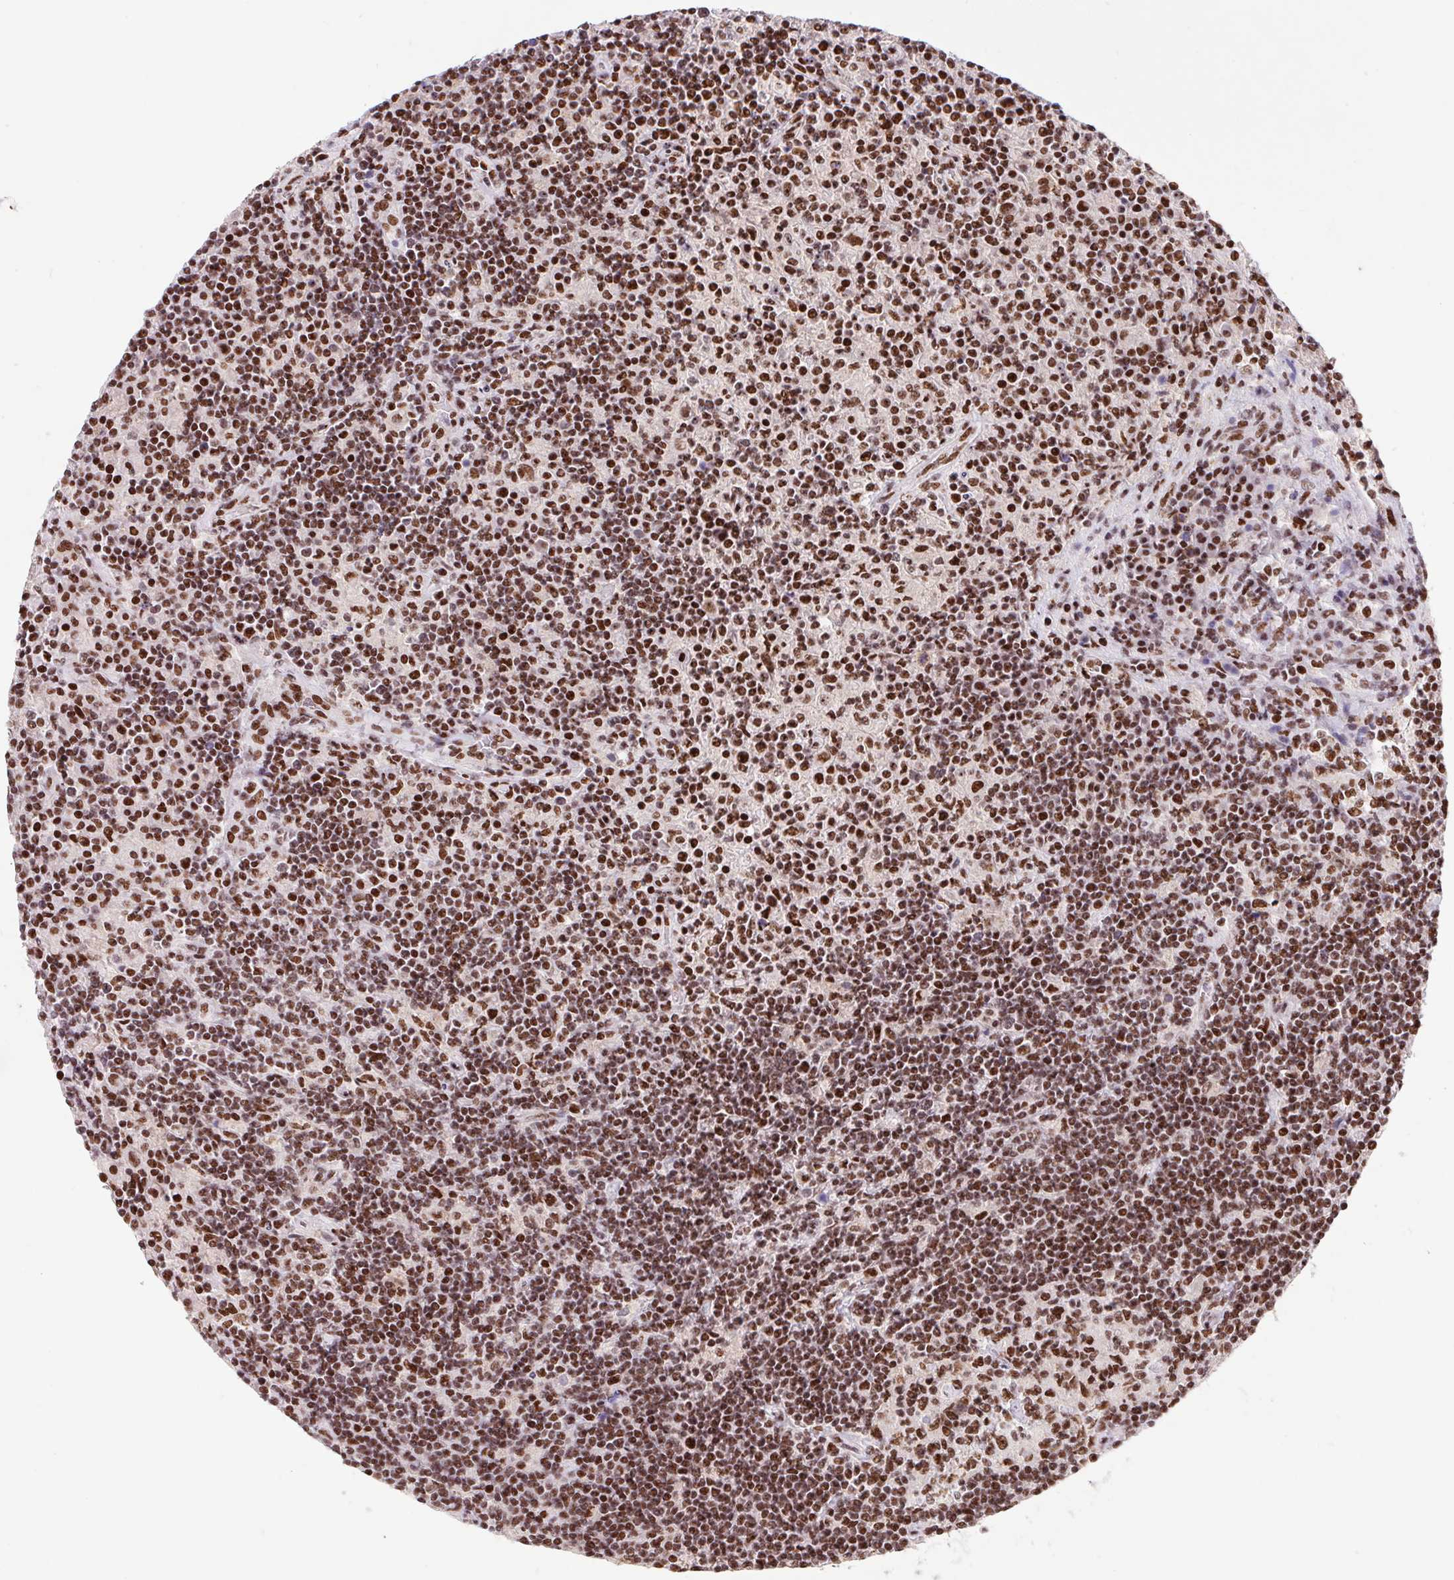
{"staining": {"intensity": "strong", "quantity": ">75%", "location": "nuclear"}, "tissue": "lymphoma", "cell_type": "Tumor cells", "image_type": "cancer", "snomed": [{"axis": "morphology", "description": "Hodgkin's disease, NOS"}, {"axis": "topography", "description": "Lymph node"}], "caption": "Lymphoma stained with DAB (3,3'-diaminobenzidine) IHC exhibits high levels of strong nuclear positivity in about >75% of tumor cells.", "gene": "LDLRAD4", "patient": {"sex": "male", "age": 70}}